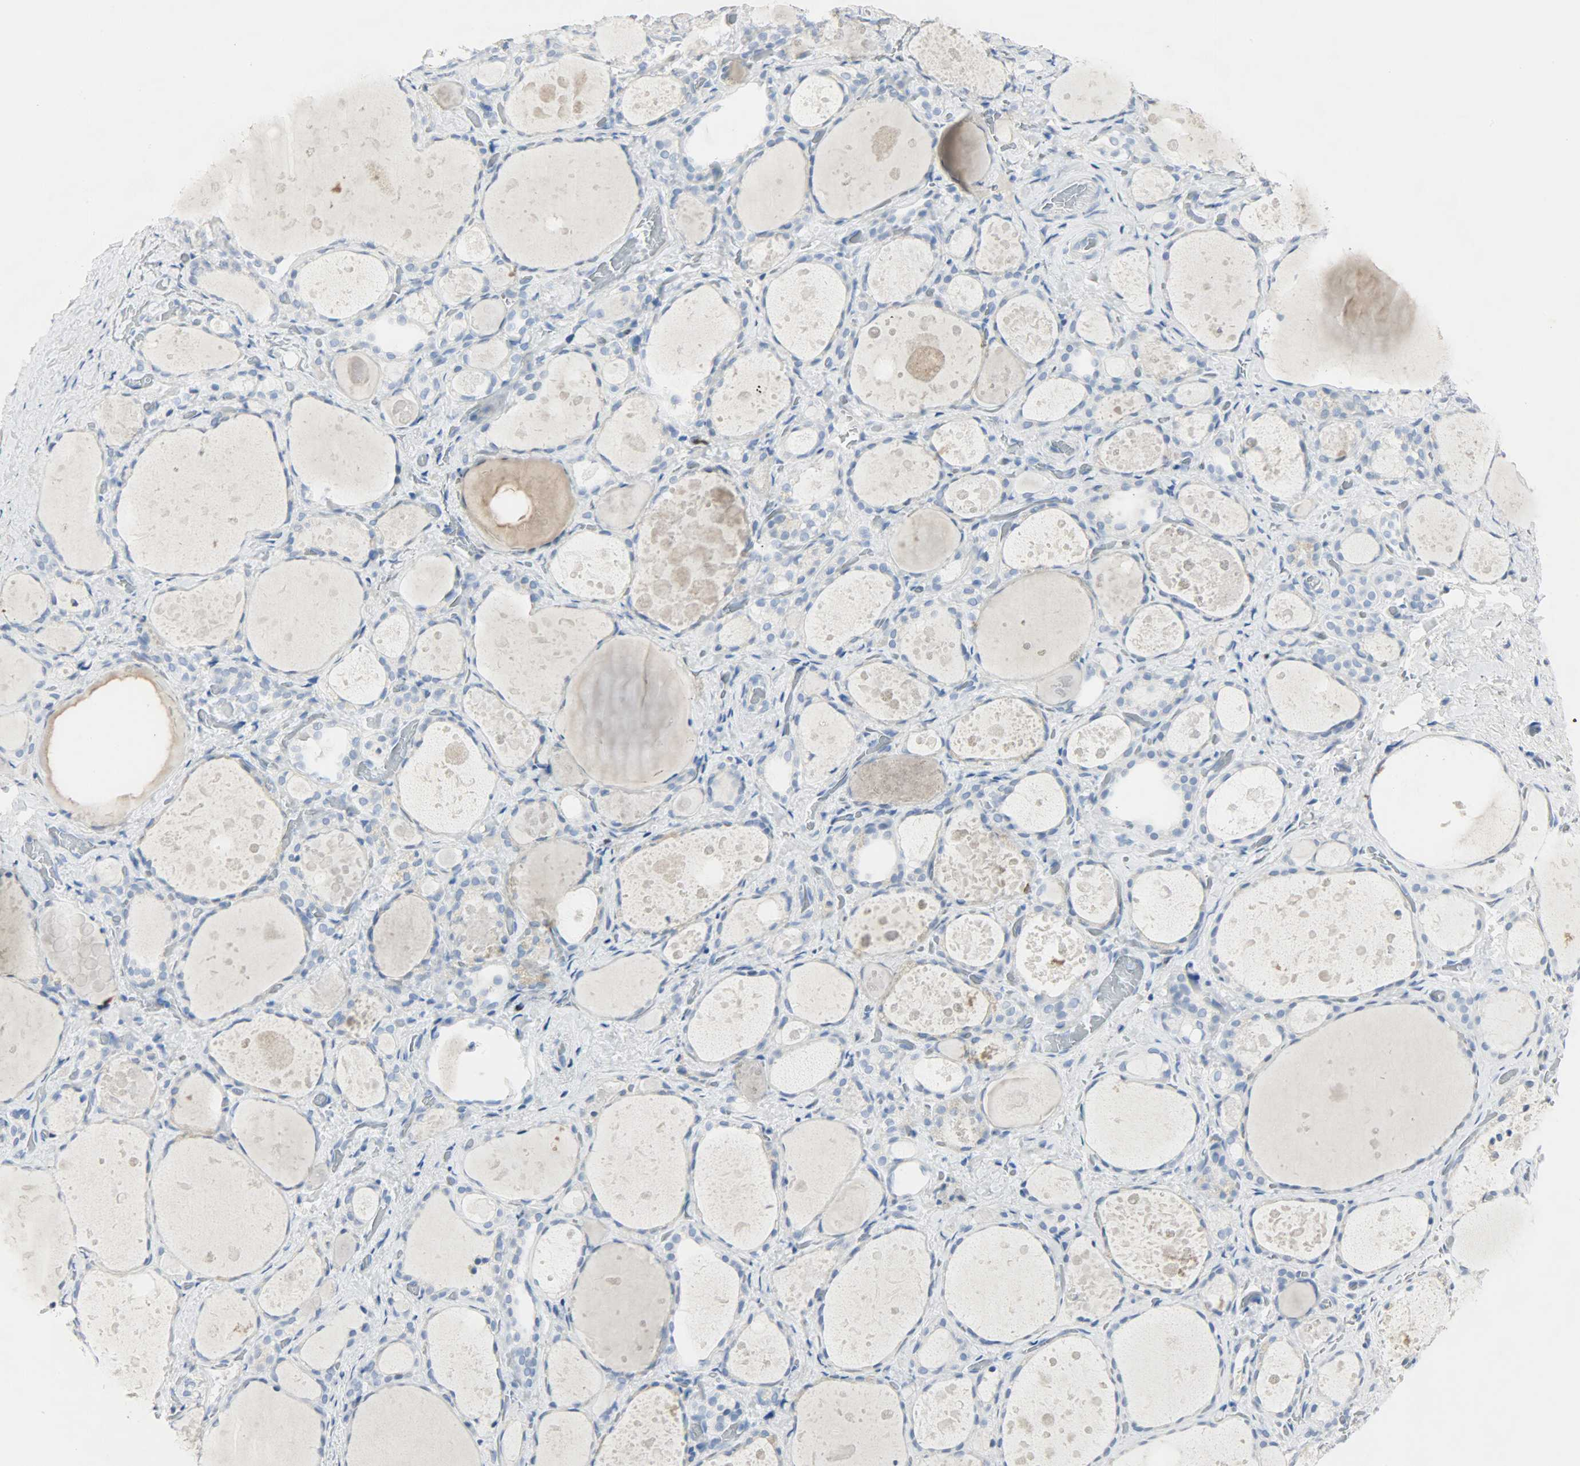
{"staining": {"intensity": "negative", "quantity": "none", "location": "none"}, "tissue": "thyroid gland", "cell_type": "Glandular cells", "image_type": "normal", "snomed": [{"axis": "morphology", "description": "Normal tissue, NOS"}, {"axis": "topography", "description": "Thyroid gland"}], "caption": "Immunohistochemistry (IHC) of benign thyroid gland demonstrates no positivity in glandular cells. (Brightfield microscopy of DAB (3,3'-diaminobenzidine) immunohistochemistry at high magnification).", "gene": "HELLS", "patient": {"sex": "female", "age": 75}}